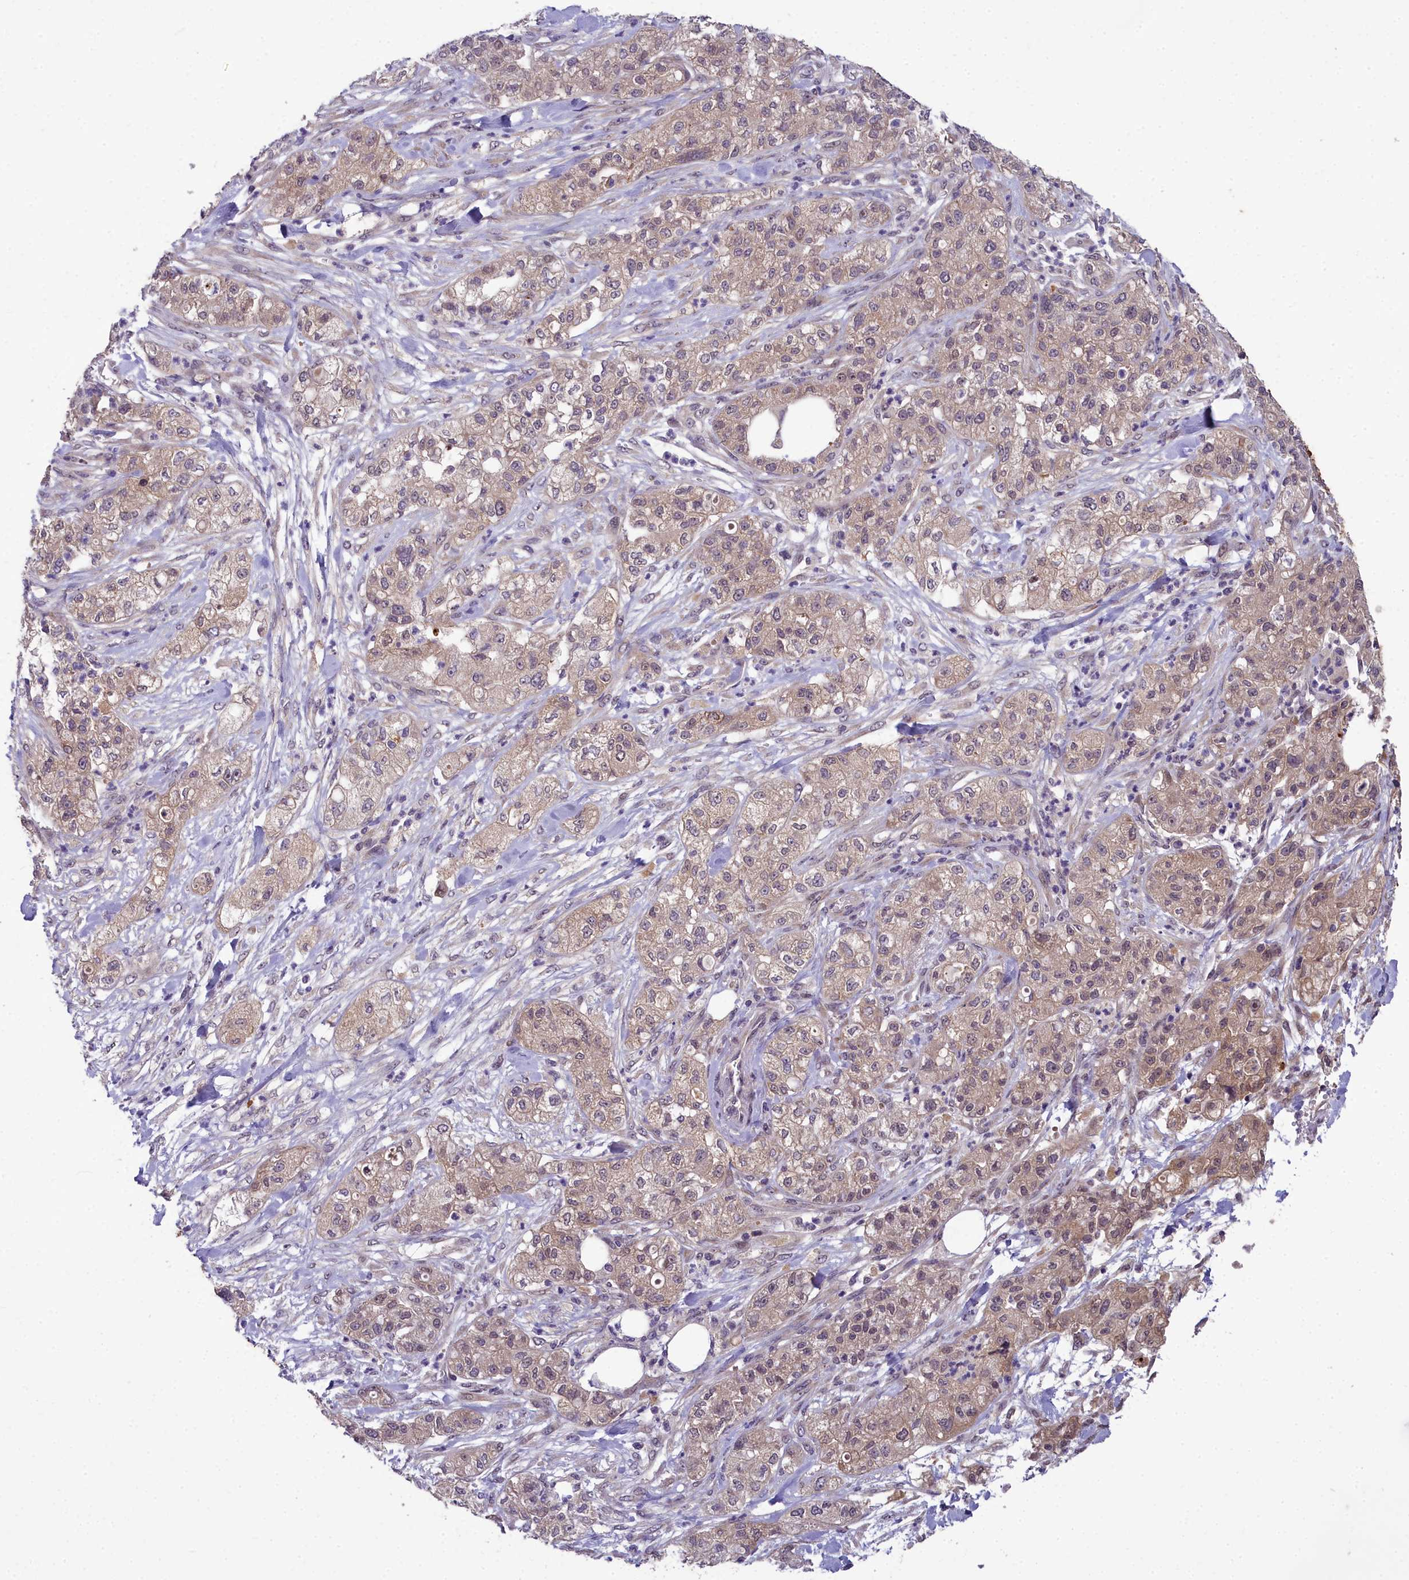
{"staining": {"intensity": "moderate", "quantity": ">75%", "location": "cytoplasmic/membranous,nuclear"}, "tissue": "pancreatic cancer", "cell_type": "Tumor cells", "image_type": "cancer", "snomed": [{"axis": "morphology", "description": "Adenocarcinoma, NOS"}, {"axis": "topography", "description": "Pancreas"}], "caption": "Pancreatic adenocarcinoma stained with DAB immunohistochemistry (IHC) shows medium levels of moderate cytoplasmic/membranous and nuclear expression in approximately >75% of tumor cells. (DAB IHC with brightfield microscopy, high magnification).", "gene": "ZNF333", "patient": {"sex": "female", "age": 78}}